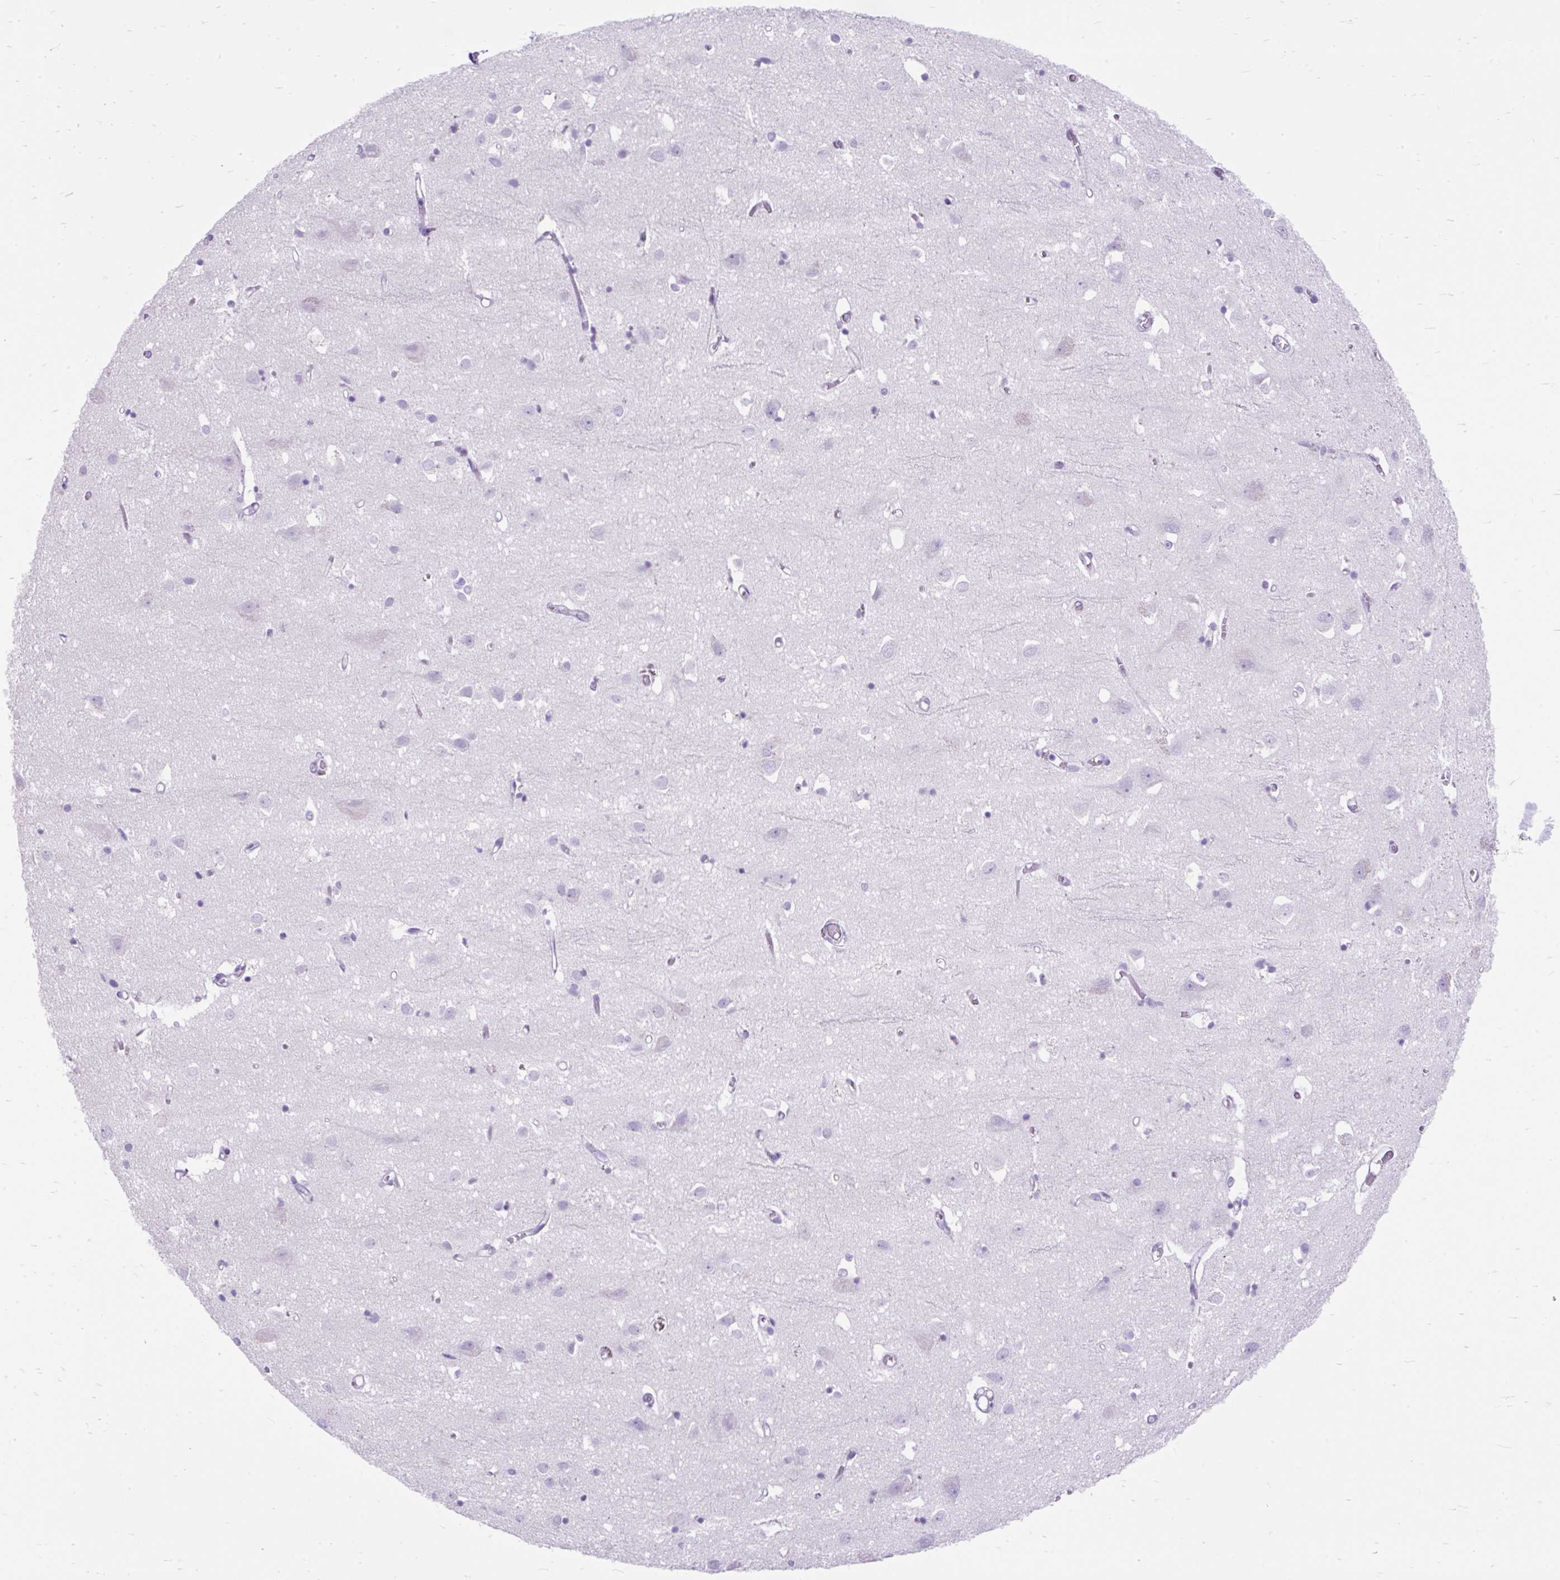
{"staining": {"intensity": "negative", "quantity": "none", "location": "none"}, "tissue": "cerebral cortex", "cell_type": "Endothelial cells", "image_type": "normal", "snomed": [{"axis": "morphology", "description": "Normal tissue, NOS"}, {"axis": "topography", "description": "Cerebral cortex"}], "caption": "The histopathology image demonstrates no staining of endothelial cells in unremarkable cerebral cortex.", "gene": "SCGB1A1", "patient": {"sex": "male", "age": 70}}